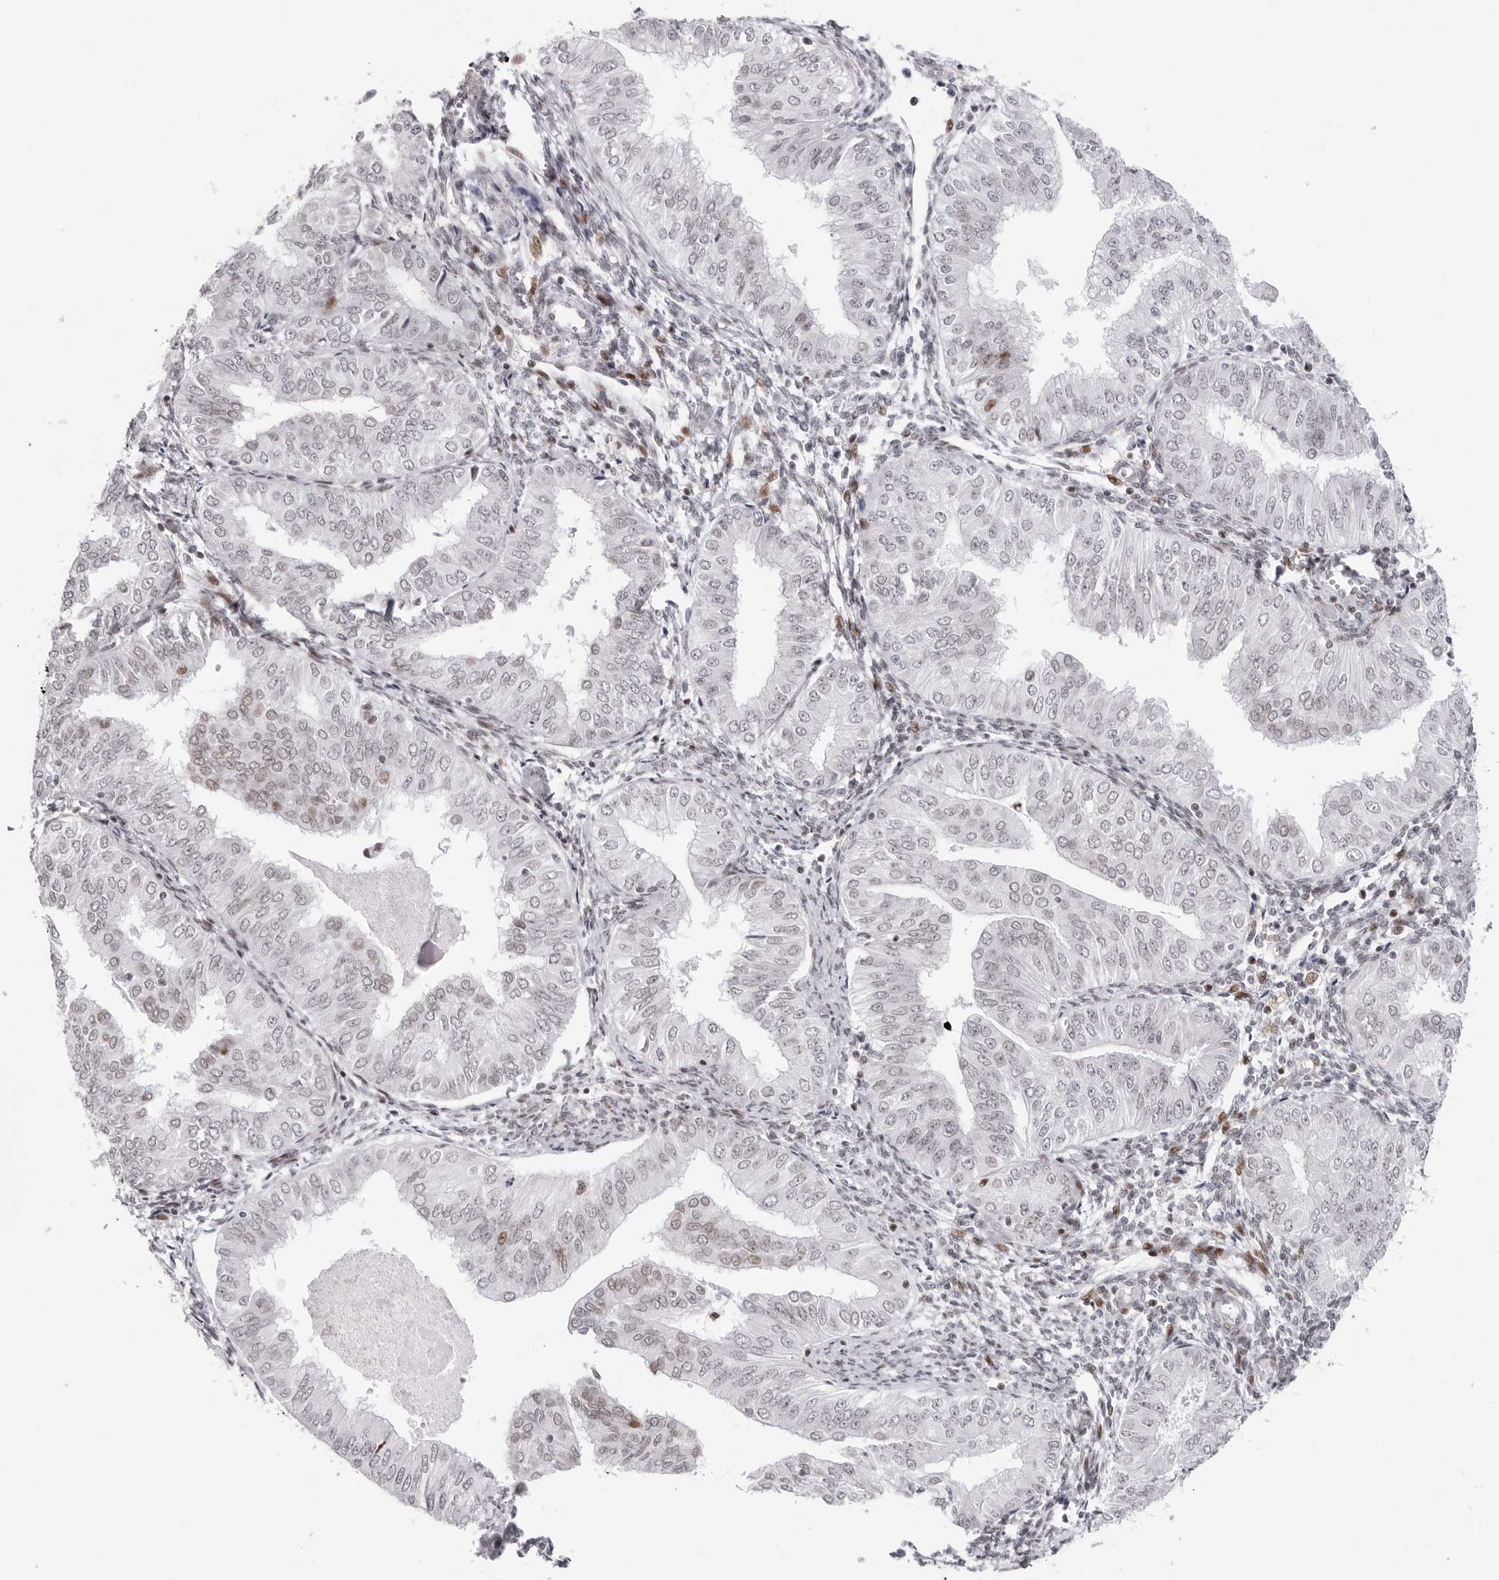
{"staining": {"intensity": "weak", "quantity": "25%-75%", "location": "nuclear"}, "tissue": "endometrial cancer", "cell_type": "Tumor cells", "image_type": "cancer", "snomed": [{"axis": "morphology", "description": "Normal tissue, NOS"}, {"axis": "morphology", "description": "Adenocarcinoma, NOS"}, {"axis": "topography", "description": "Endometrium"}], "caption": "A micrograph of human endometrial cancer stained for a protein shows weak nuclear brown staining in tumor cells.", "gene": "NTPCR", "patient": {"sex": "female", "age": 53}}